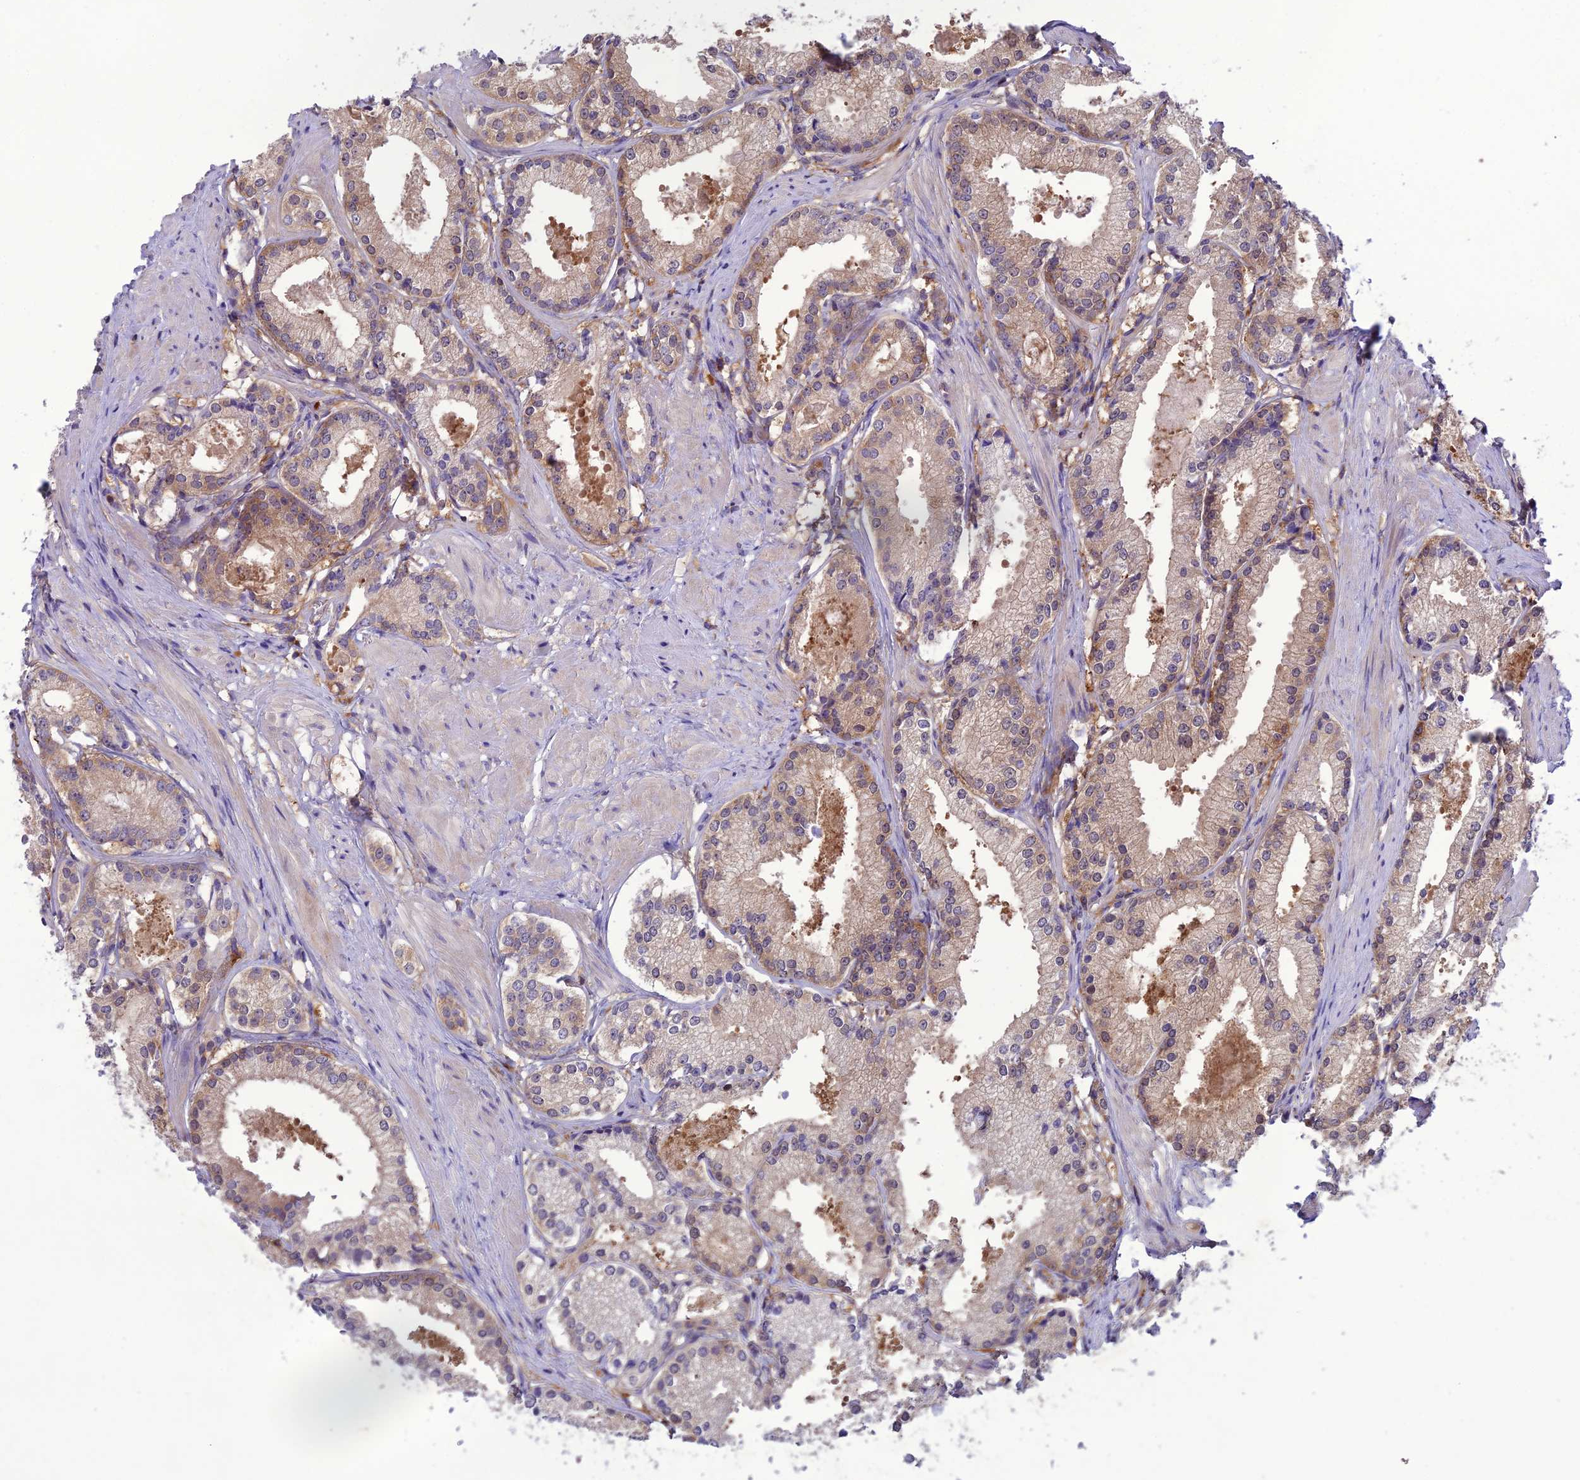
{"staining": {"intensity": "weak", "quantity": "25%-75%", "location": "cytoplasmic/membranous"}, "tissue": "prostate cancer", "cell_type": "Tumor cells", "image_type": "cancer", "snomed": [{"axis": "morphology", "description": "Adenocarcinoma, Low grade"}, {"axis": "topography", "description": "Prostate"}], "caption": "Human prostate cancer (low-grade adenocarcinoma) stained with a brown dye shows weak cytoplasmic/membranous positive staining in about 25%-75% of tumor cells.", "gene": "GDF6", "patient": {"sex": "male", "age": 57}}